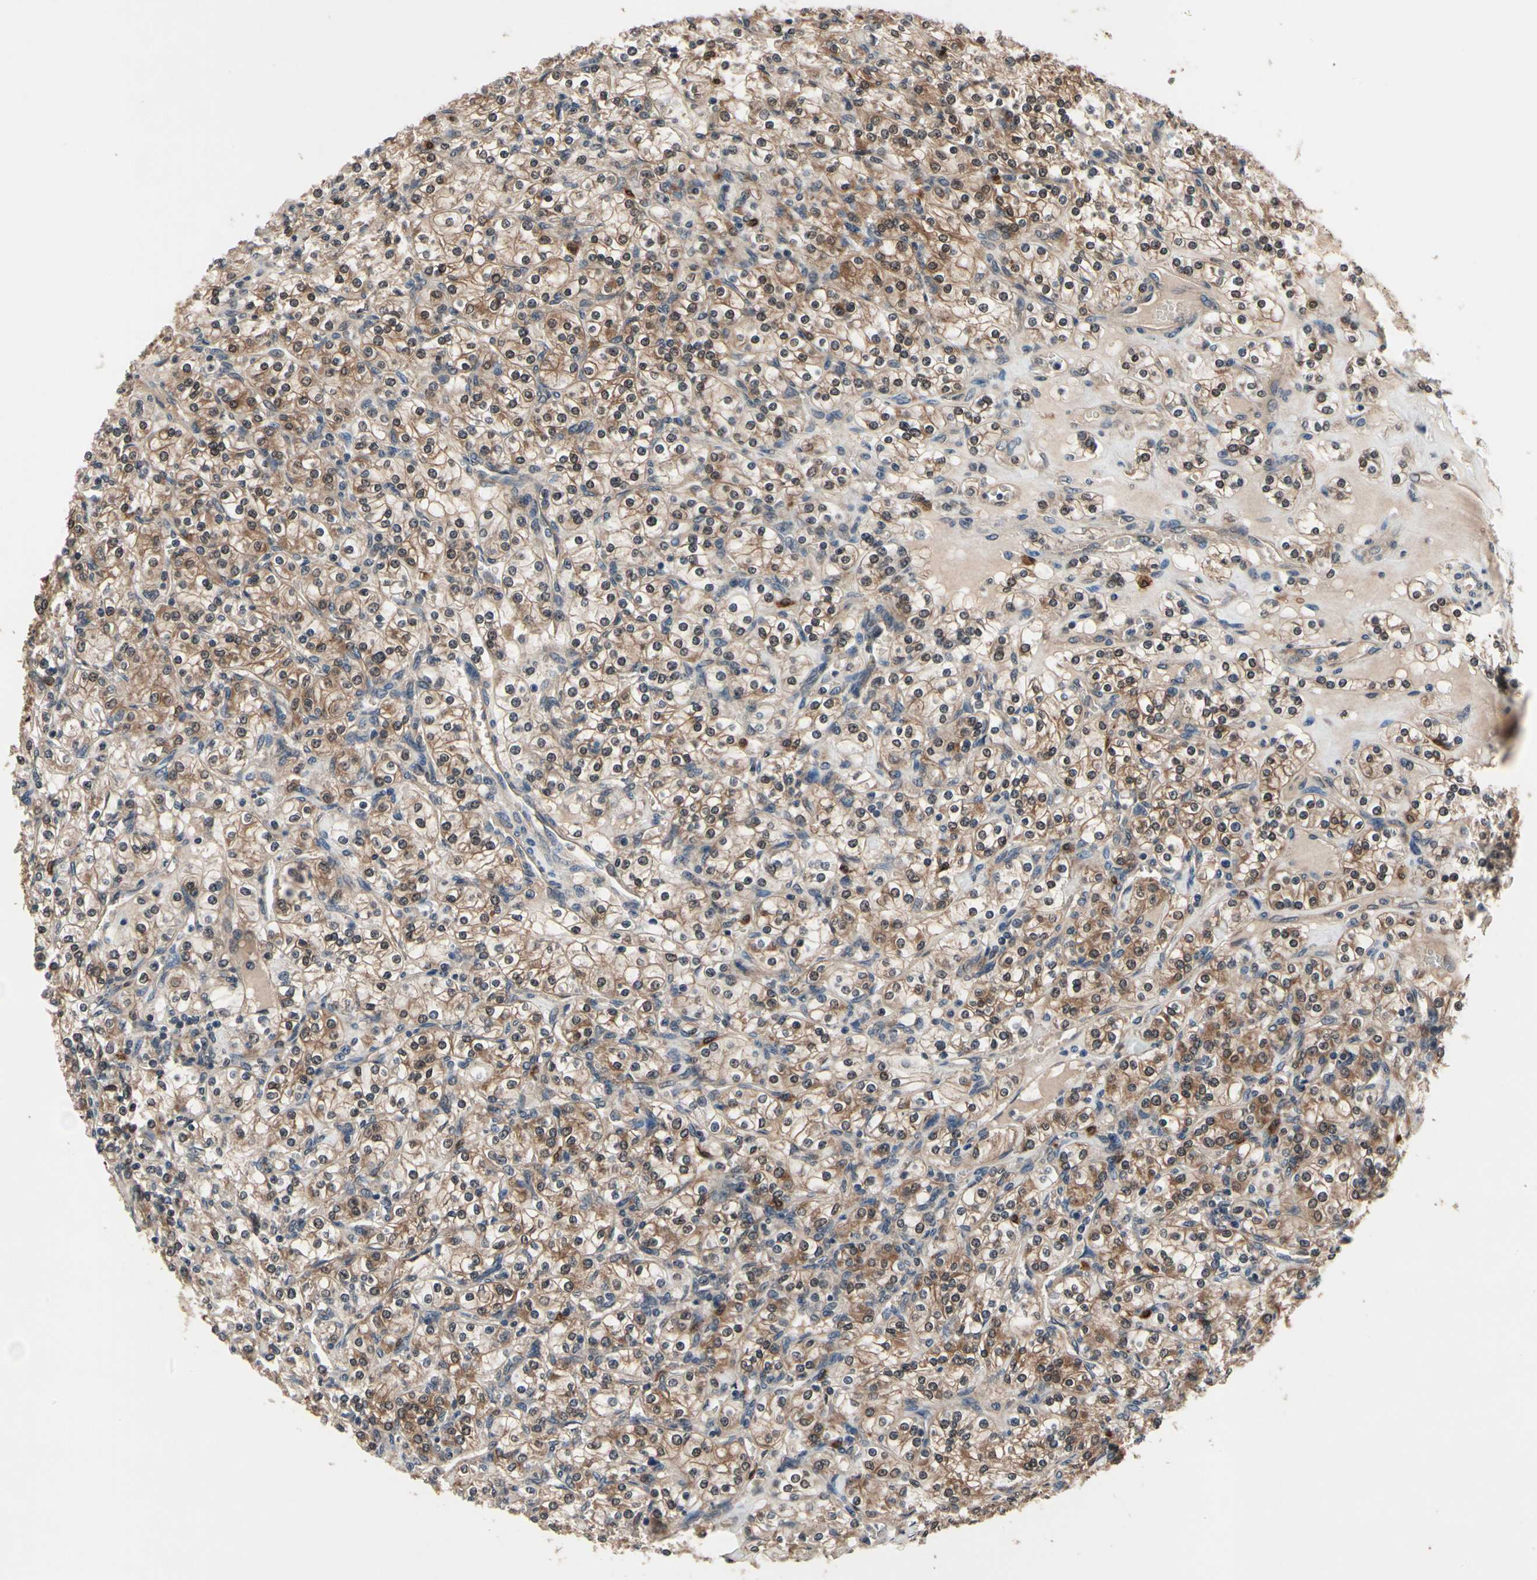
{"staining": {"intensity": "moderate", "quantity": ">75%", "location": "cytoplasmic/membranous,nuclear"}, "tissue": "renal cancer", "cell_type": "Tumor cells", "image_type": "cancer", "snomed": [{"axis": "morphology", "description": "Adenocarcinoma, NOS"}, {"axis": "topography", "description": "Kidney"}], "caption": "Protein staining by immunohistochemistry (IHC) exhibits moderate cytoplasmic/membranous and nuclear staining in approximately >75% of tumor cells in adenocarcinoma (renal). (Brightfield microscopy of DAB IHC at high magnification).", "gene": "PRDX6", "patient": {"sex": "male", "age": 77}}